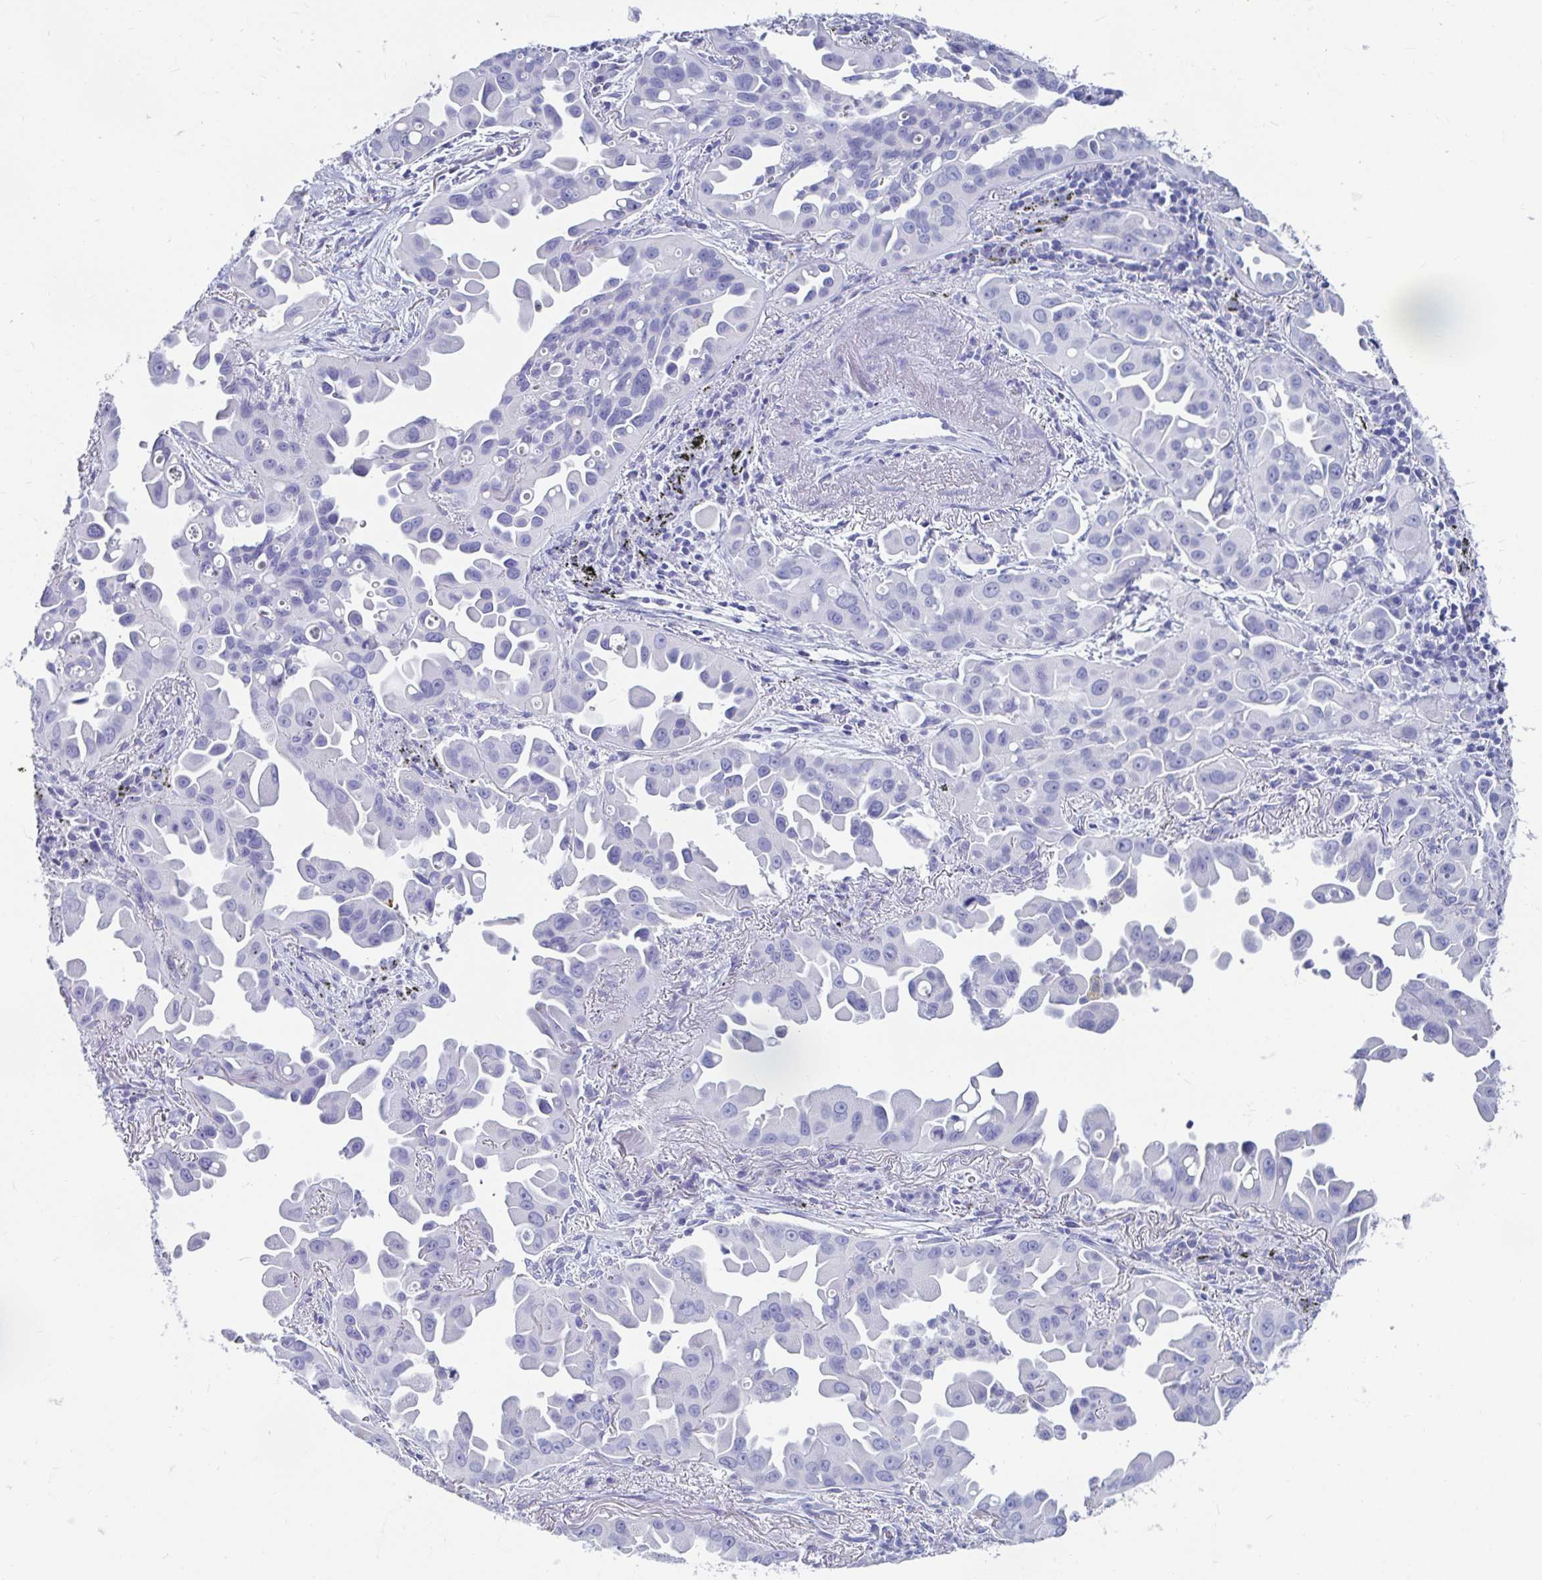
{"staining": {"intensity": "negative", "quantity": "none", "location": "none"}, "tissue": "lung cancer", "cell_type": "Tumor cells", "image_type": "cancer", "snomed": [{"axis": "morphology", "description": "Adenocarcinoma, NOS"}, {"axis": "topography", "description": "Lung"}], "caption": "Protein analysis of adenocarcinoma (lung) demonstrates no significant expression in tumor cells.", "gene": "ZPBP2", "patient": {"sex": "male", "age": 68}}